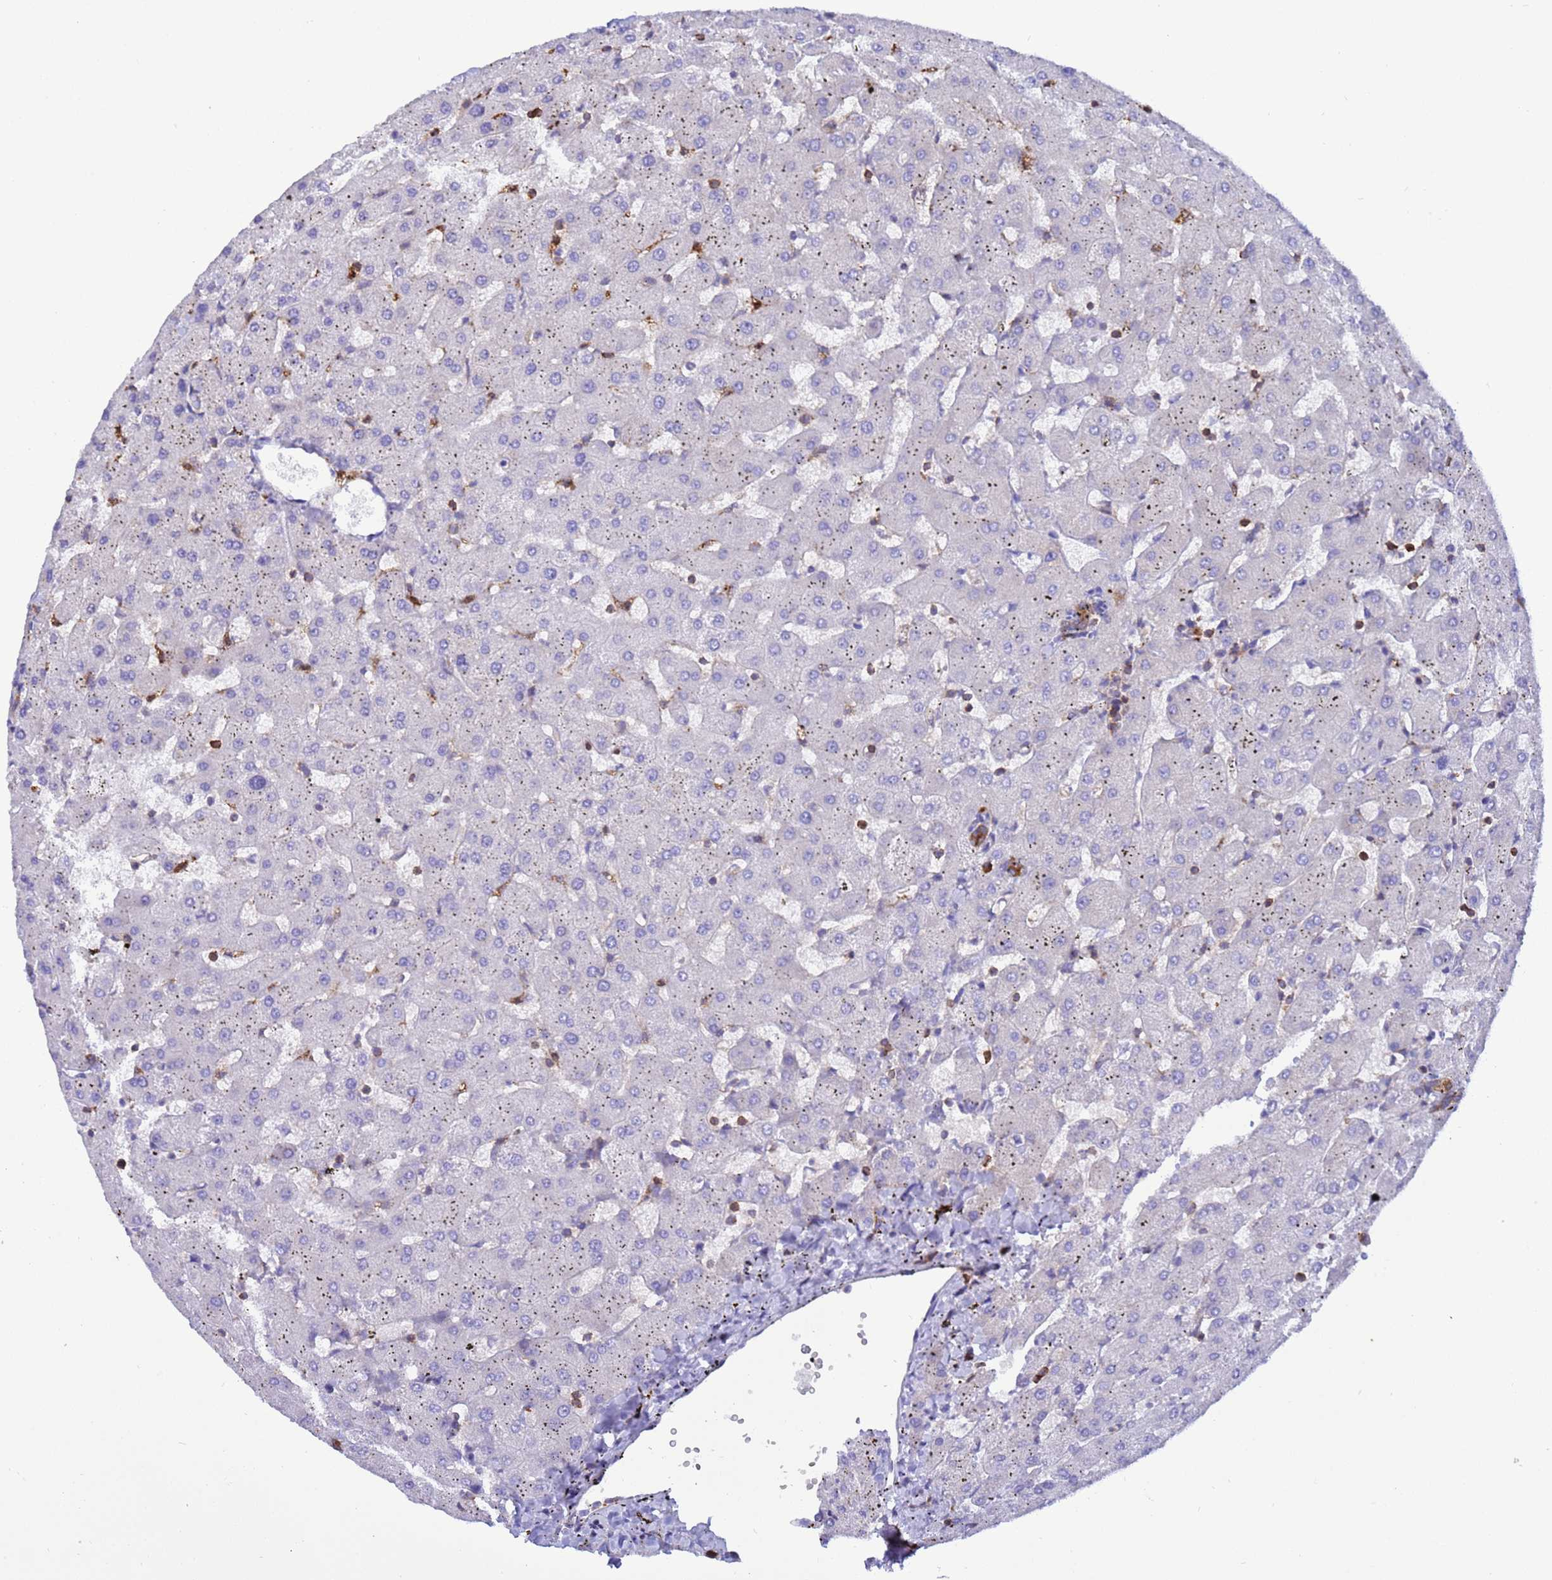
{"staining": {"intensity": "moderate", "quantity": ">75%", "location": "cytoplasmic/membranous"}, "tissue": "liver", "cell_type": "Cholangiocytes", "image_type": "normal", "snomed": [{"axis": "morphology", "description": "Normal tissue, NOS"}, {"axis": "topography", "description": "Liver"}], "caption": "High-power microscopy captured an immunohistochemistry photomicrograph of unremarkable liver, revealing moderate cytoplasmic/membranous staining in about >75% of cholangiocytes.", "gene": "EZR", "patient": {"sex": "female", "age": 63}}